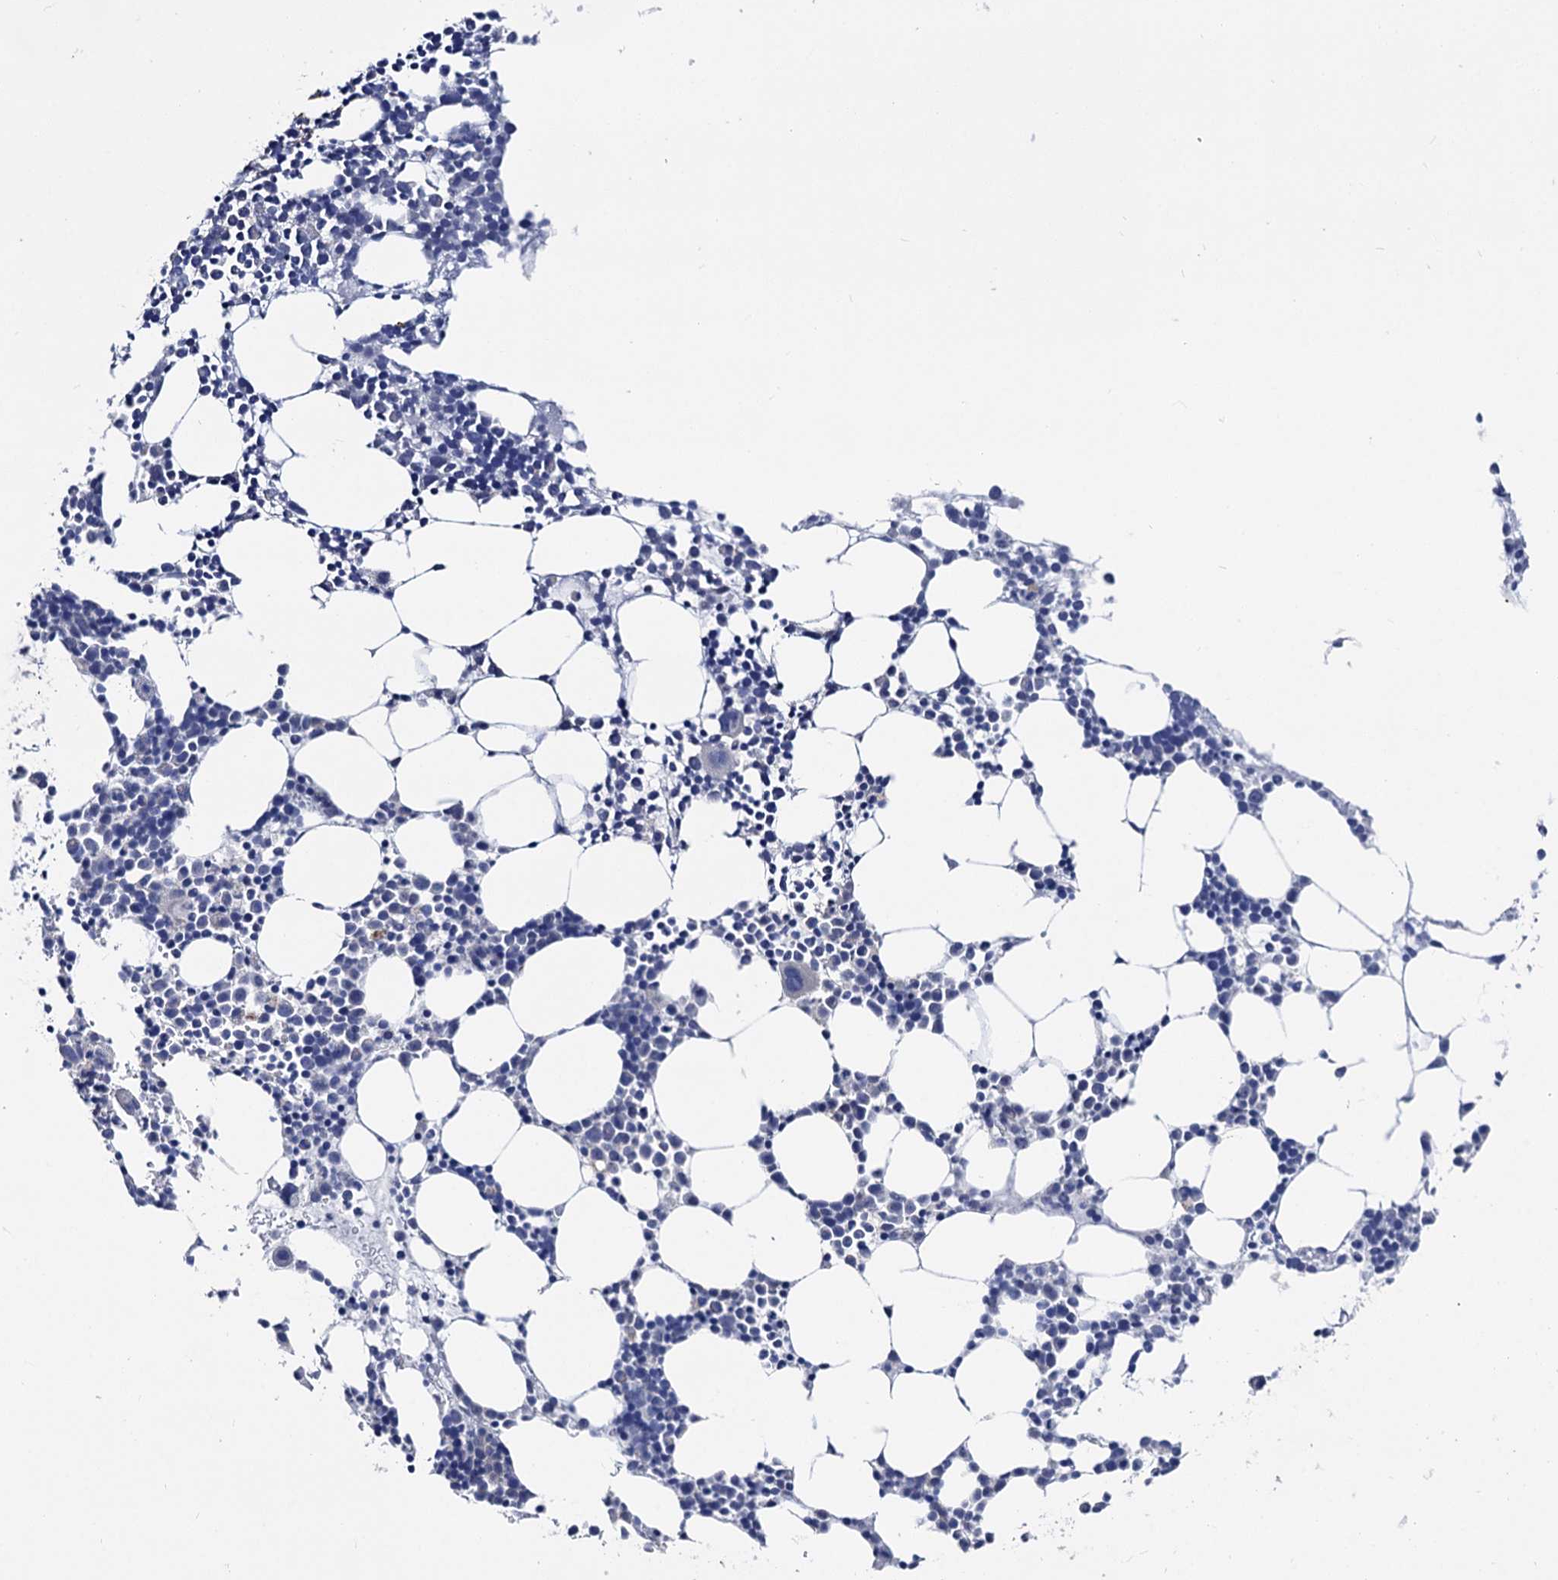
{"staining": {"intensity": "negative", "quantity": "none", "location": "none"}, "tissue": "bone marrow", "cell_type": "Hematopoietic cells", "image_type": "normal", "snomed": [{"axis": "morphology", "description": "Normal tissue, NOS"}, {"axis": "topography", "description": "Bone marrow"}], "caption": "Bone marrow stained for a protein using IHC demonstrates no expression hematopoietic cells.", "gene": "CAPRIN2", "patient": {"sex": "female", "age": 89}}